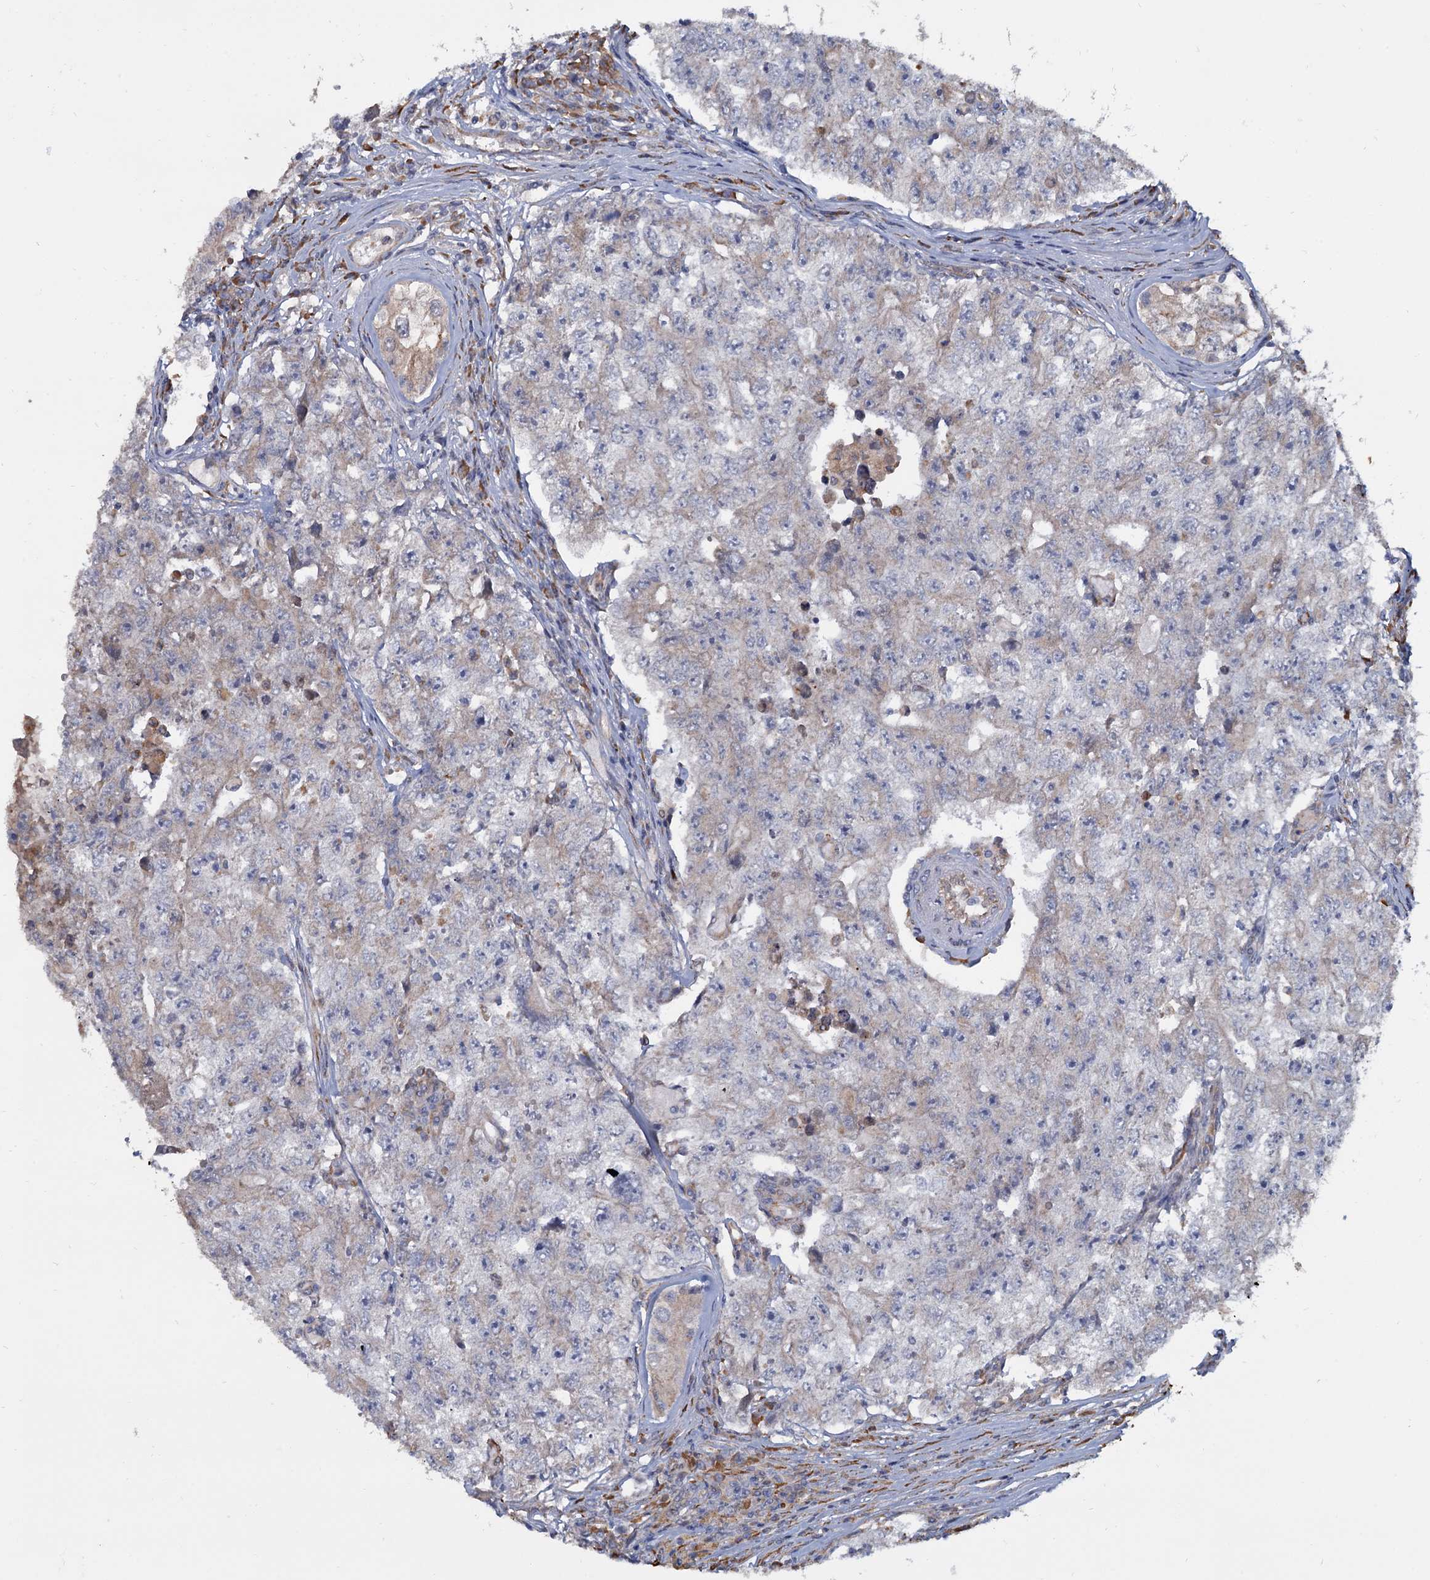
{"staining": {"intensity": "weak", "quantity": "<25%", "location": "cytoplasmic/membranous"}, "tissue": "testis cancer", "cell_type": "Tumor cells", "image_type": "cancer", "snomed": [{"axis": "morphology", "description": "Carcinoma, Embryonal, NOS"}, {"axis": "topography", "description": "Testis"}], "caption": "Embryonal carcinoma (testis) was stained to show a protein in brown. There is no significant expression in tumor cells.", "gene": "LRRC51", "patient": {"sex": "male", "age": 17}}